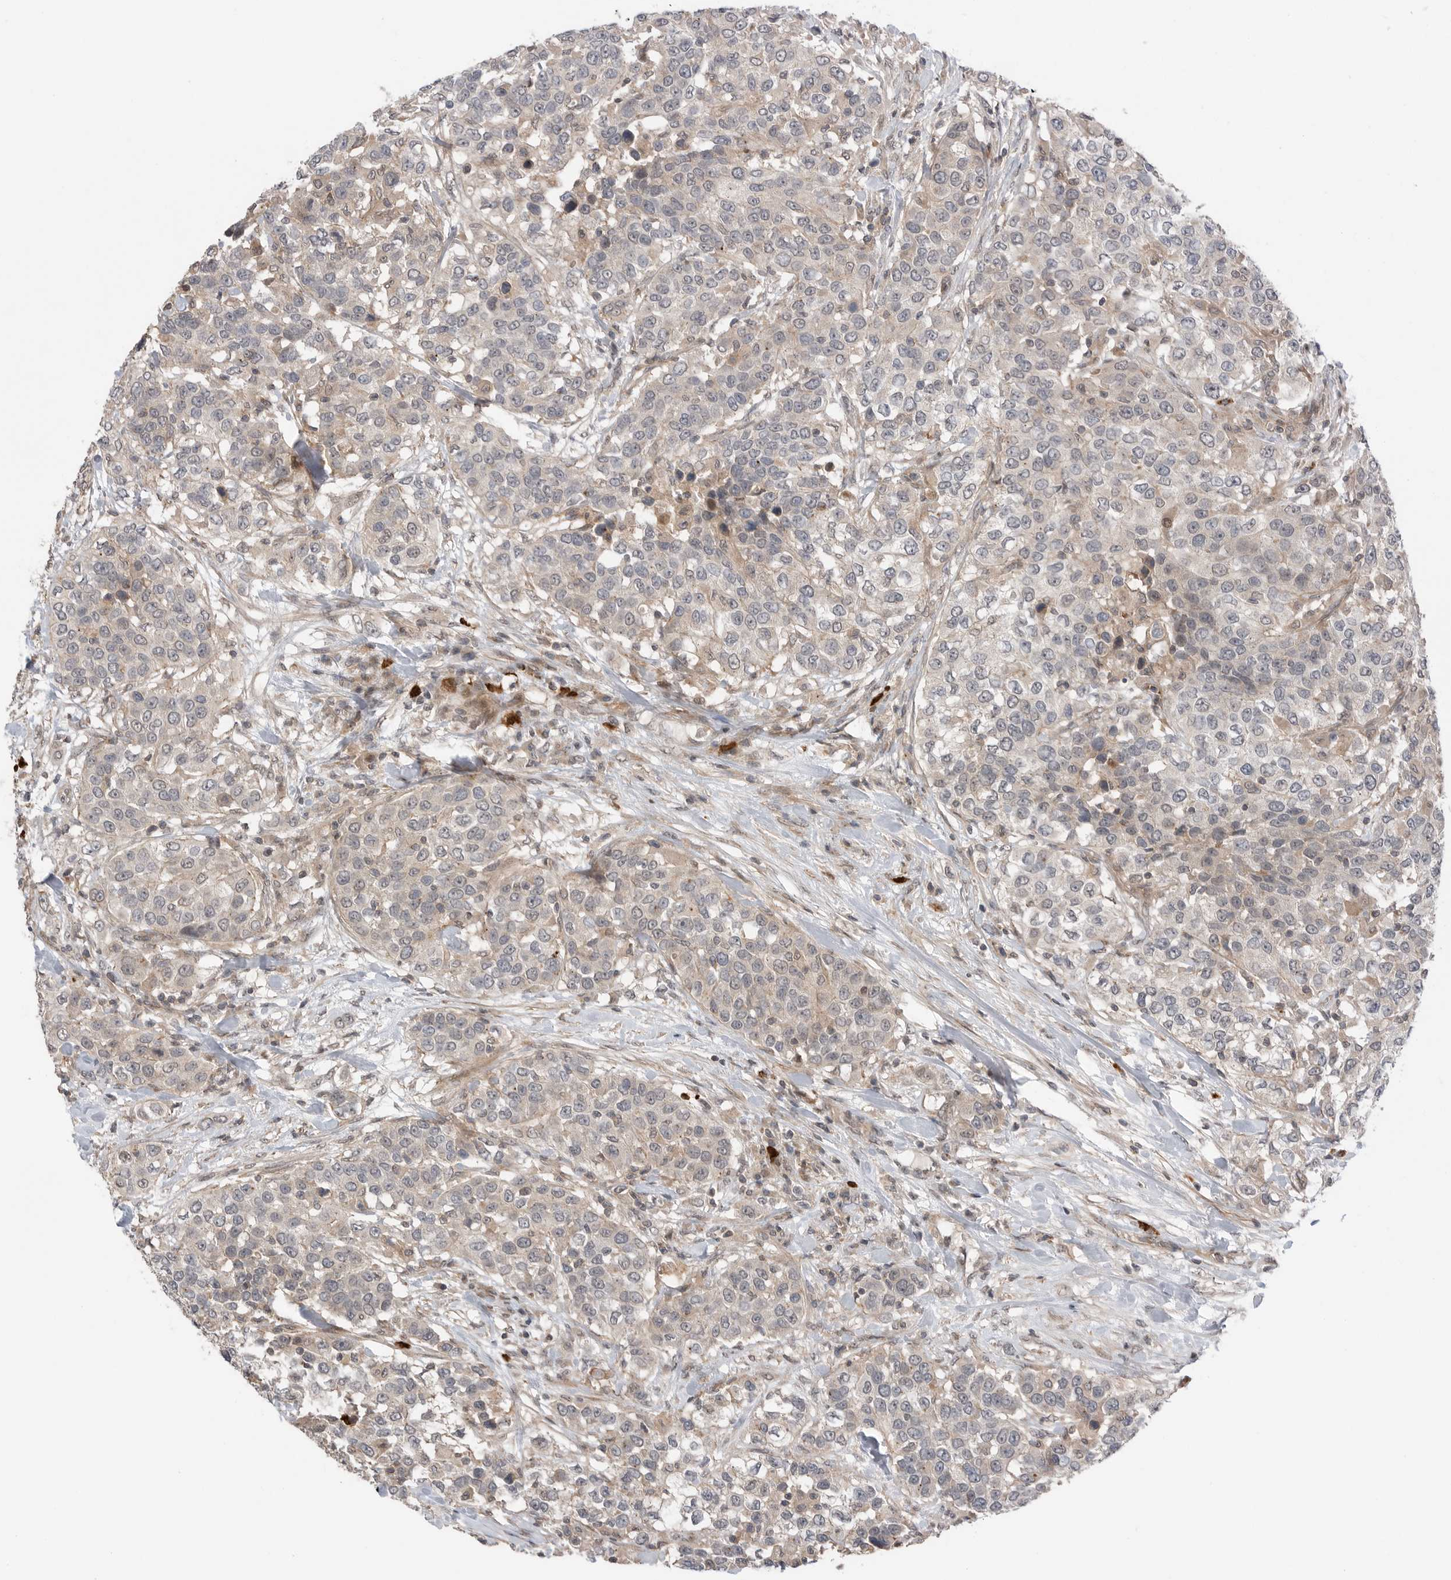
{"staining": {"intensity": "weak", "quantity": "<25%", "location": "cytoplasmic/membranous"}, "tissue": "urothelial cancer", "cell_type": "Tumor cells", "image_type": "cancer", "snomed": [{"axis": "morphology", "description": "Urothelial carcinoma, High grade"}, {"axis": "topography", "description": "Urinary bladder"}], "caption": "This is an immunohistochemistry (IHC) image of high-grade urothelial carcinoma. There is no expression in tumor cells.", "gene": "PEAK1", "patient": {"sex": "female", "age": 80}}